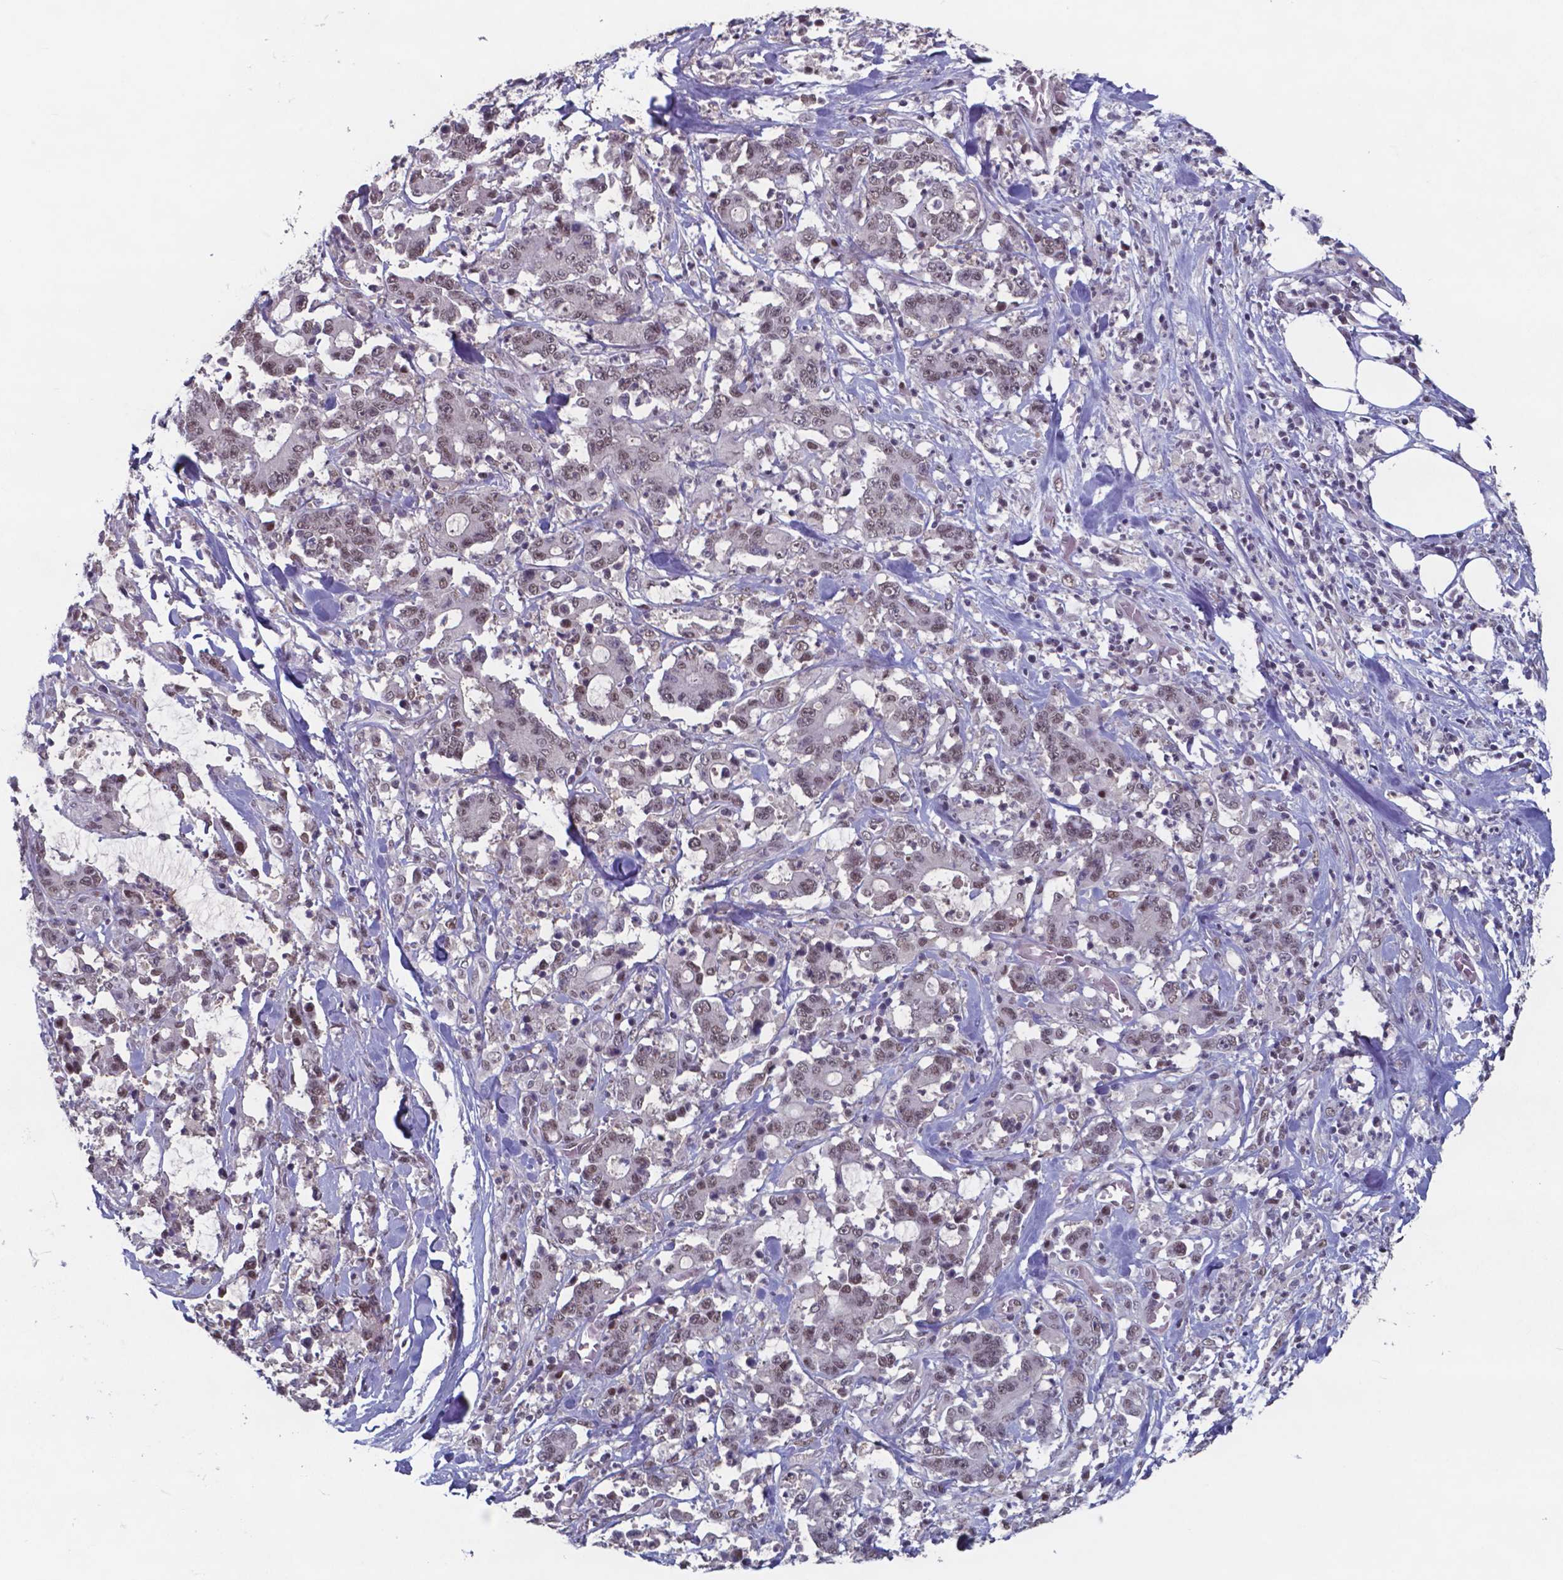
{"staining": {"intensity": "weak", "quantity": "25%-75%", "location": "nuclear"}, "tissue": "stomach cancer", "cell_type": "Tumor cells", "image_type": "cancer", "snomed": [{"axis": "morphology", "description": "Adenocarcinoma, NOS"}, {"axis": "topography", "description": "Stomach, upper"}], "caption": "This micrograph exhibits immunohistochemistry (IHC) staining of stomach cancer, with low weak nuclear positivity in about 25%-75% of tumor cells.", "gene": "UBA1", "patient": {"sex": "male", "age": 68}}